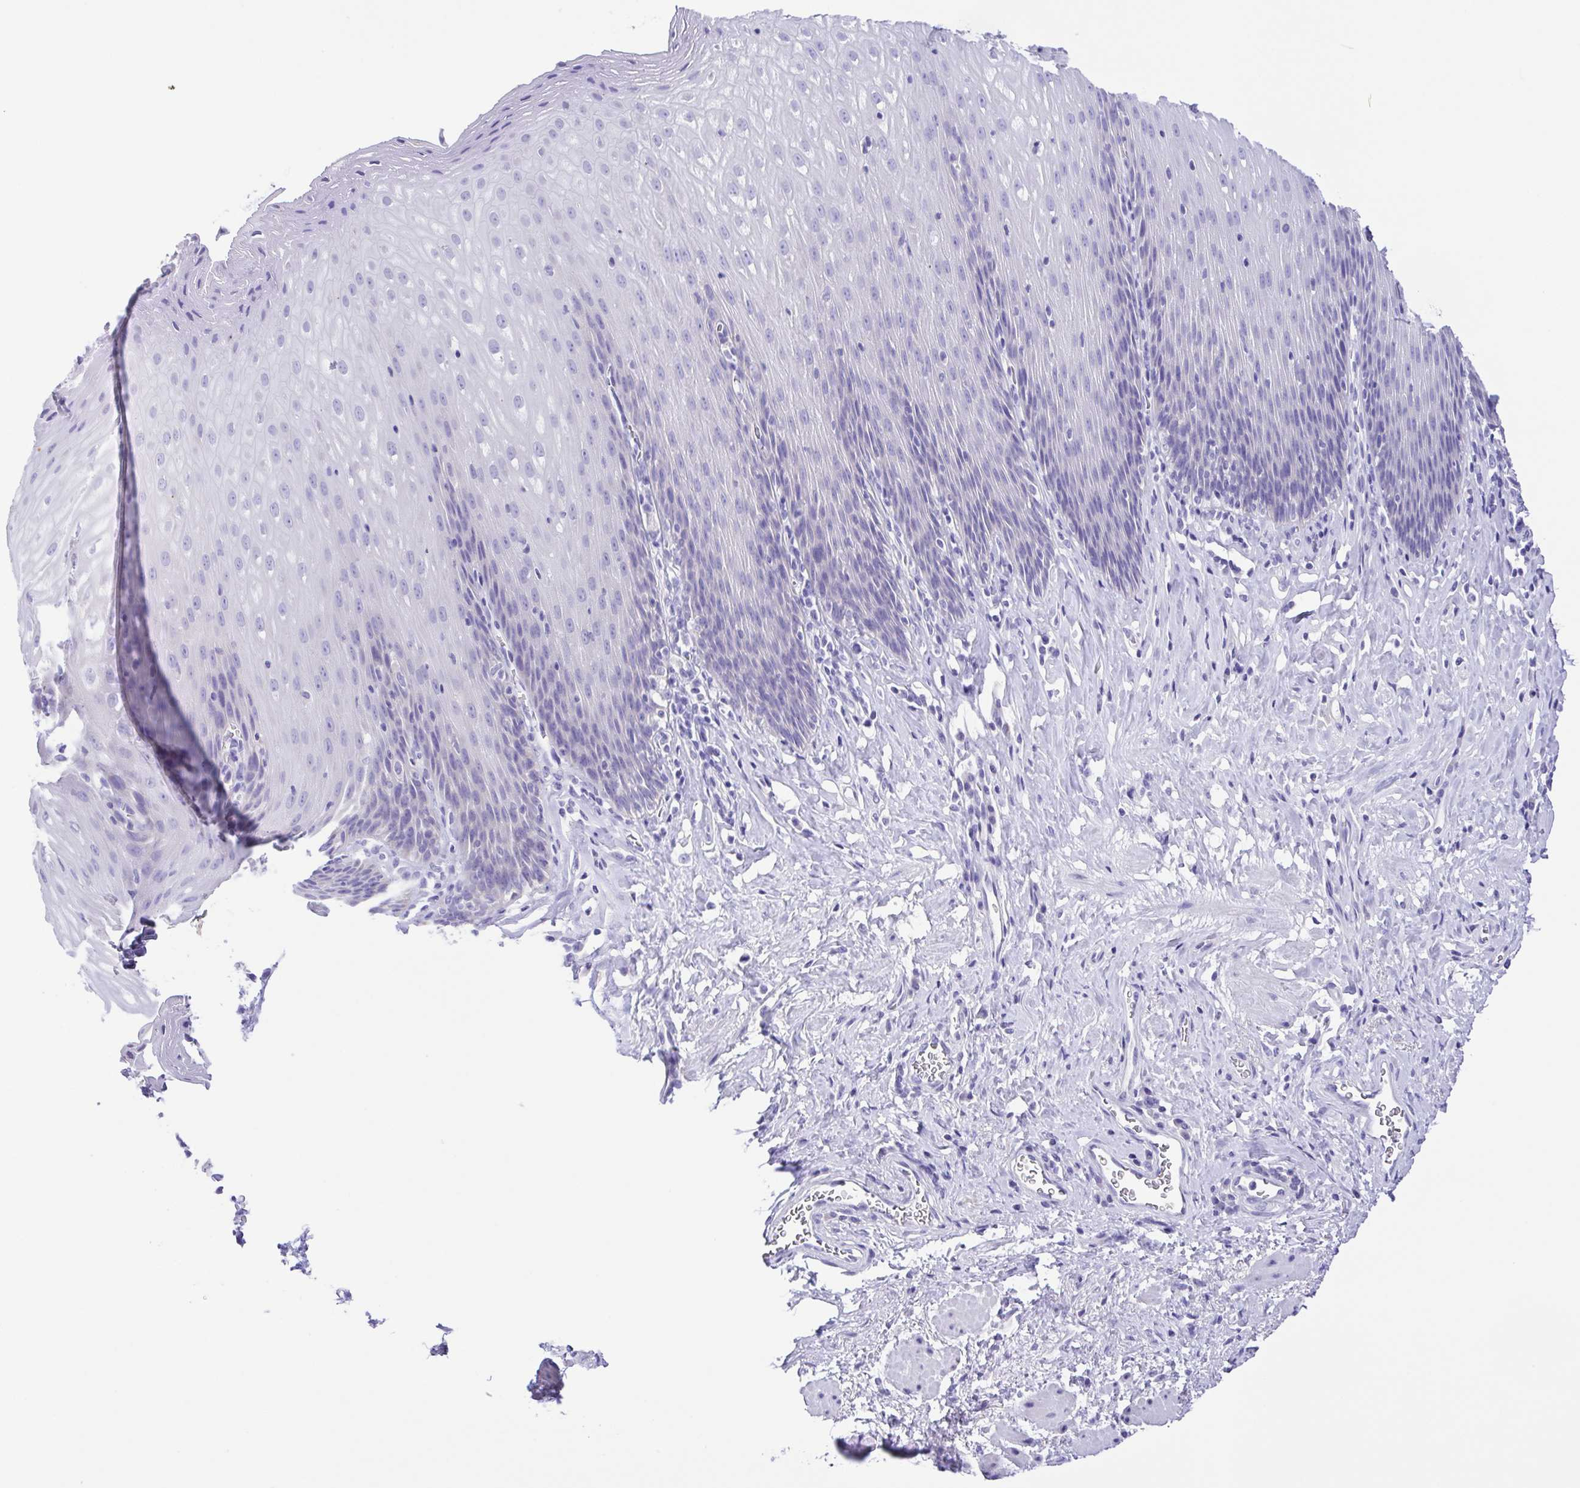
{"staining": {"intensity": "negative", "quantity": "none", "location": "none"}, "tissue": "esophagus", "cell_type": "Squamous epithelial cells", "image_type": "normal", "snomed": [{"axis": "morphology", "description": "Normal tissue, NOS"}, {"axis": "topography", "description": "Esophagus"}], "caption": "A high-resolution histopathology image shows immunohistochemistry (IHC) staining of normal esophagus, which reveals no significant expression in squamous epithelial cells. (DAB immunohistochemistry visualized using brightfield microscopy, high magnification).", "gene": "CD72", "patient": {"sex": "female", "age": 61}}